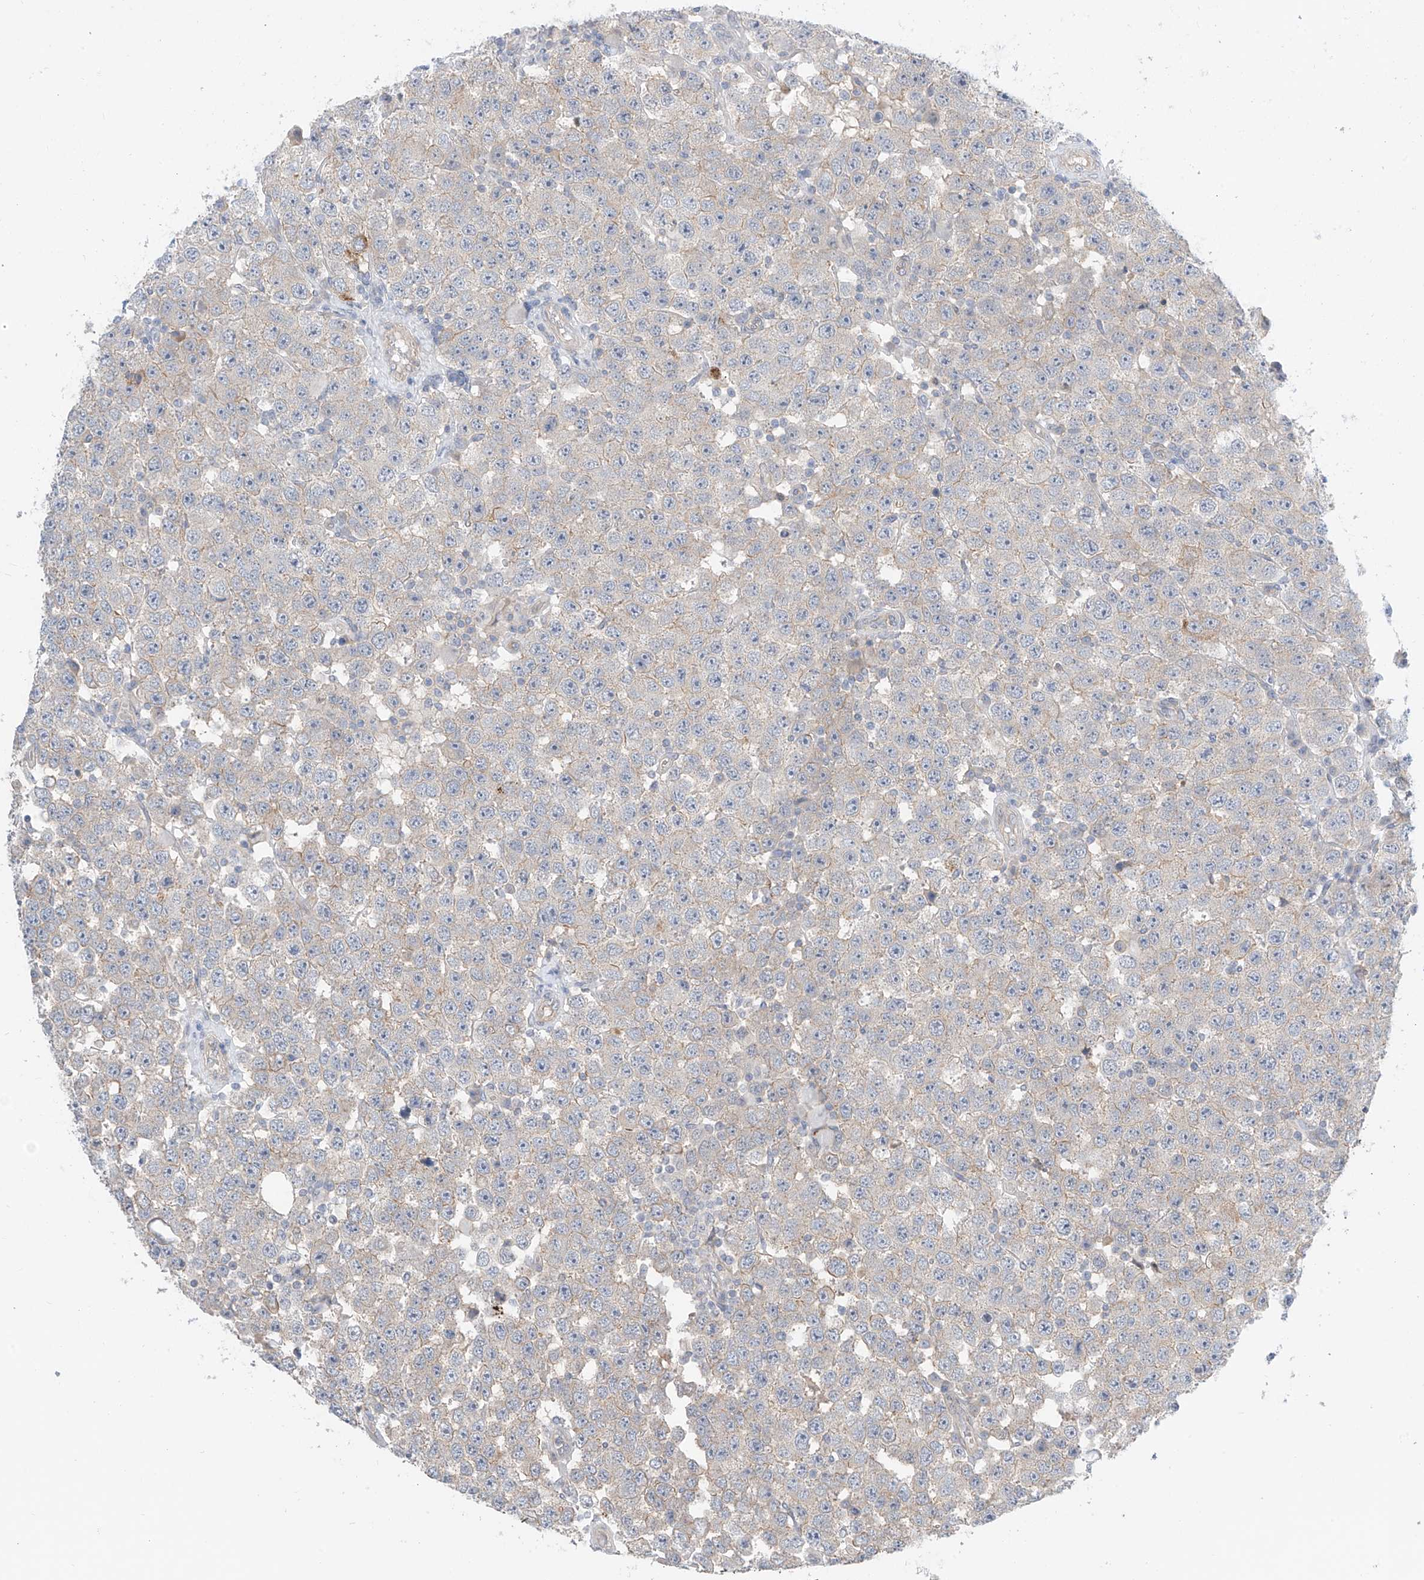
{"staining": {"intensity": "negative", "quantity": "none", "location": "none"}, "tissue": "testis cancer", "cell_type": "Tumor cells", "image_type": "cancer", "snomed": [{"axis": "morphology", "description": "Seminoma, NOS"}, {"axis": "topography", "description": "Testis"}], "caption": "DAB immunohistochemical staining of human testis seminoma shows no significant staining in tumor cells.", "gene": "ABLIM2", "patient": {"sex": "male", "age": 28}}